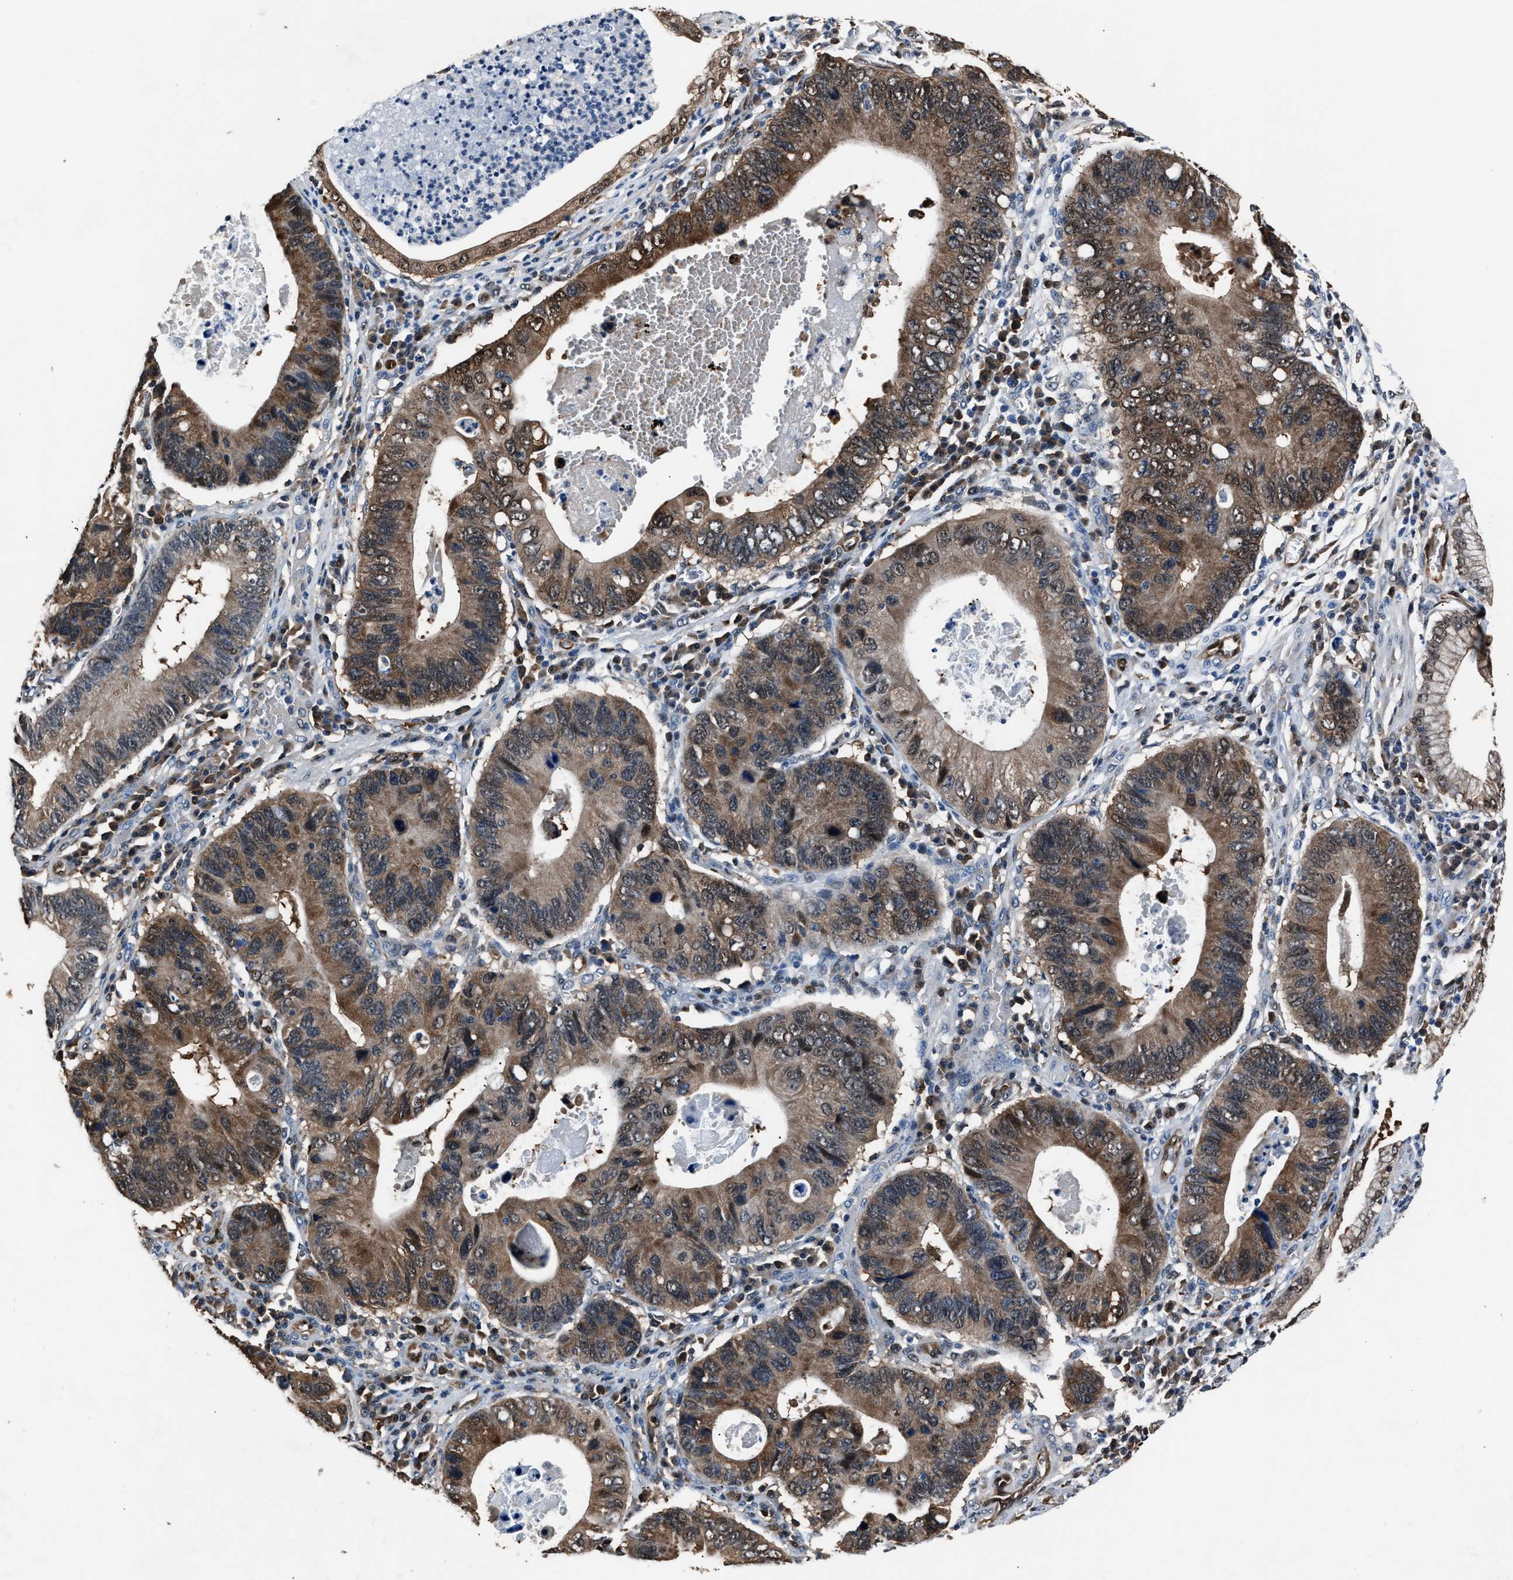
{"staining": {"intensity": "moderate", "quantity": ">75%", "location": "cytoplasmic/membranous"}, "tissue": "stomach cancer", "cell_type": "Tumor cells", "image_type": "cancer", "snomed": [{"axis": "morphology", "description": "Adenocarcinoma, NOS"}, {"axis": "topography", "description": "Stomach"}], "caption": "IHC of stomach cancer (adenocarcinoma) demonstrates medium levels of moderate cytoplasmic/membranous expression in approximately >75% of tumor cells.", "gene": "PPA1", "patient": {"sex": "male", "age": 59}}